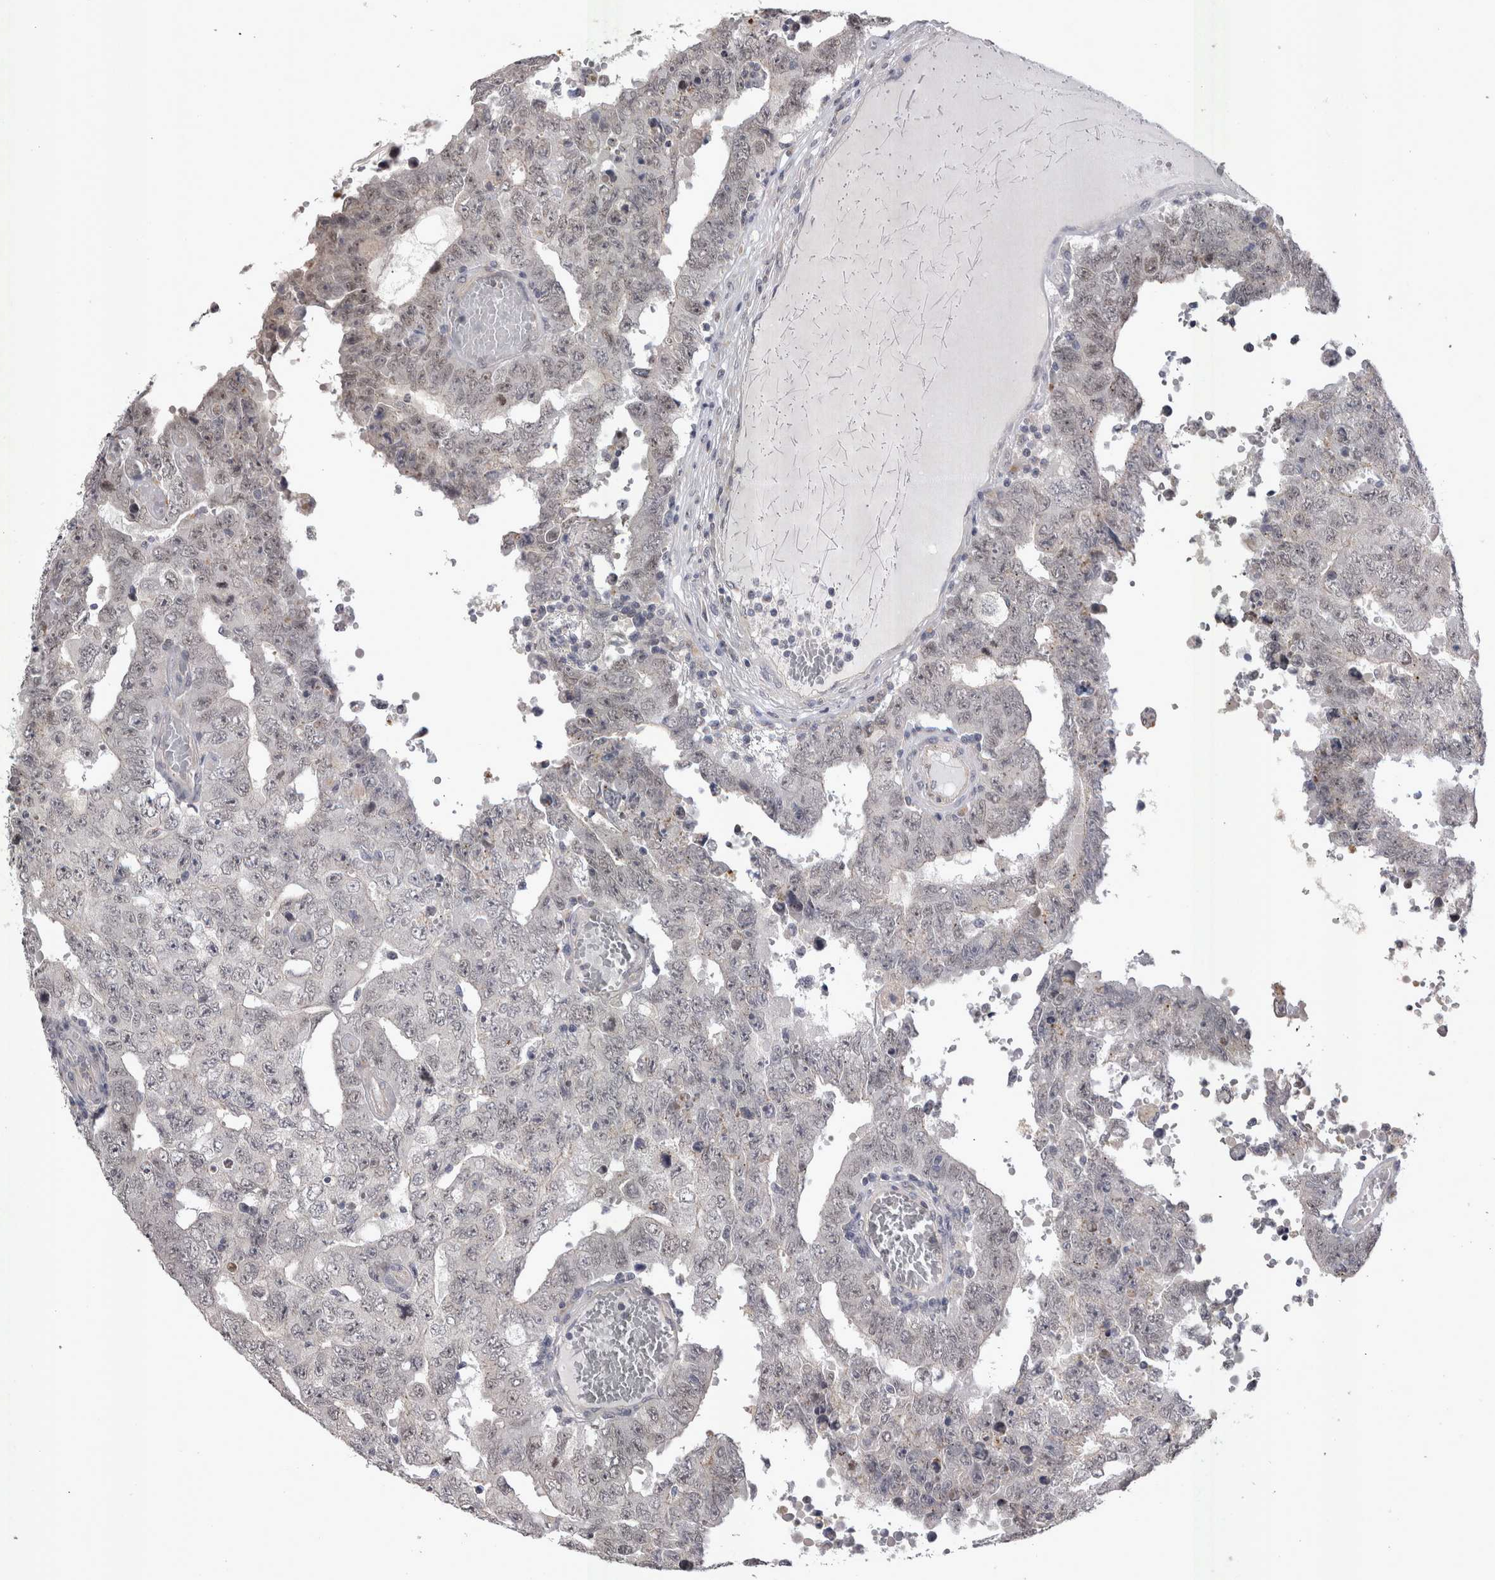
{"staining": {"intensity": "weak", "quantity": "25%-75%", "location": "nuclear"}, "tissue": "testis cancer", "cell_type": "Tumor cells", "image_type": "cancer", "snomed": [{"axis": "morphology", "description": "Carcinoma, Embryonal, NOS"}, {"axis": "topography", "description": "Testis"}], "caption": "Testis embryonal carcinoma stained for a protein (brown) shows weak nuclear positive expression in about 25%-75% of tumor cells.", "gene": "CTBS", "patient": {"sex": "male", "age": 26}}